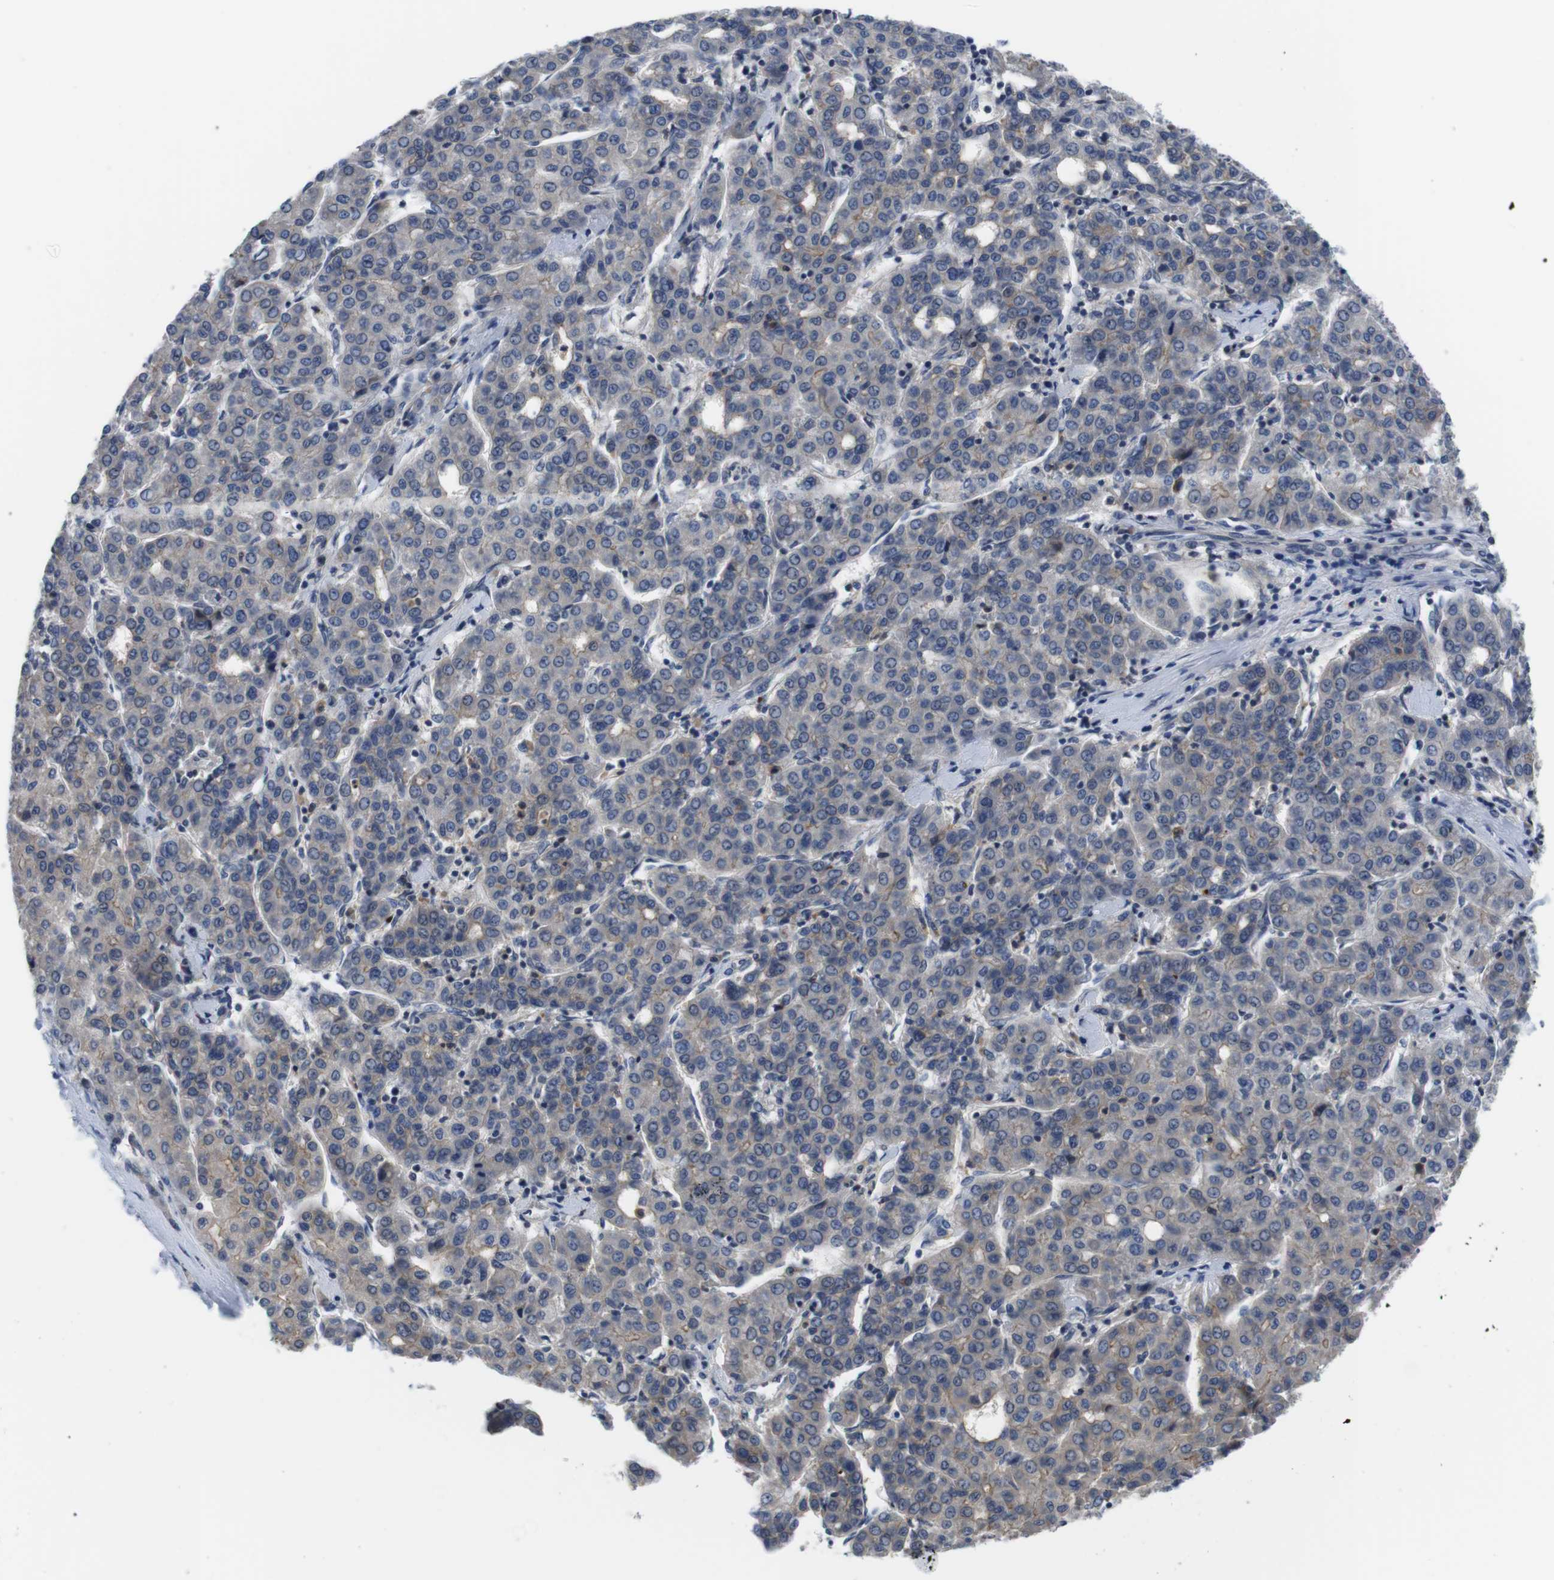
{"staining": {"intensity": "negative", "quantity": "none", "location": "none"}, "tissue": "liver cancer", "cell_type": "Tumor cells", "image_type": "cancer", "snomed": [{"axis": "morphology", "description": "Carcinoma, Hepatocellular, NOS"}, {"axis": "topography", "description": "Liver"}], "caption": "Immunohistochemical staining of liver cancer displays no significant staining in tumor cells. (DAB immunohistochemistry (IHC), high magnification).", "gene": "FADD", "patient": {"sex": "male", "age": 65}}